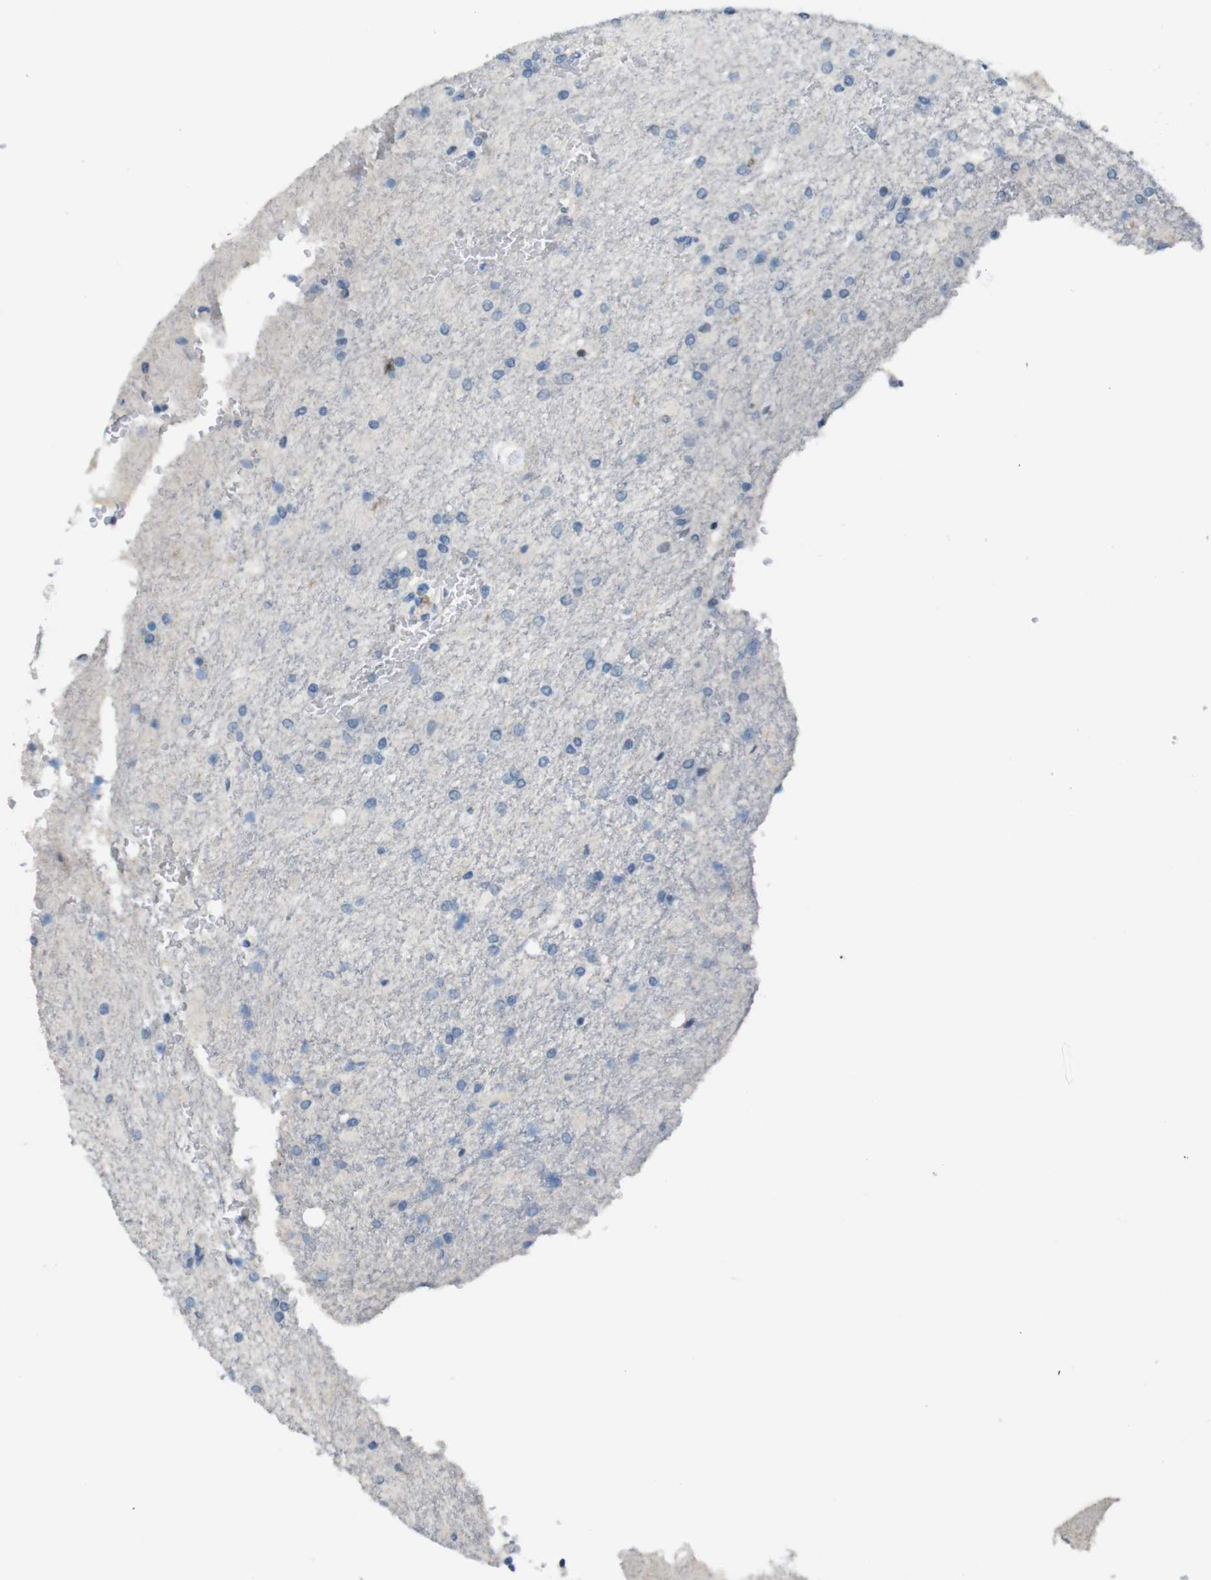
{"staining": {"intensity": "weak", "quantity": "<25%", "location": "cytoplasmic/membranous,nuclear"}, "tissue": "glioma", "cell_type": "Tumor cells", "image_type": "cancer", "snomed": [{"axis": "morphology", "description": "Glioma, malignant, High grade"}, {"axis": "topography", "description": "Brain"}], "caption": "Image shows no protein expression in tumor cells of malignant glioma (high-grade) tissue.", "gene": "HRH2", "patient": {"sex": "male", "age": 71}}